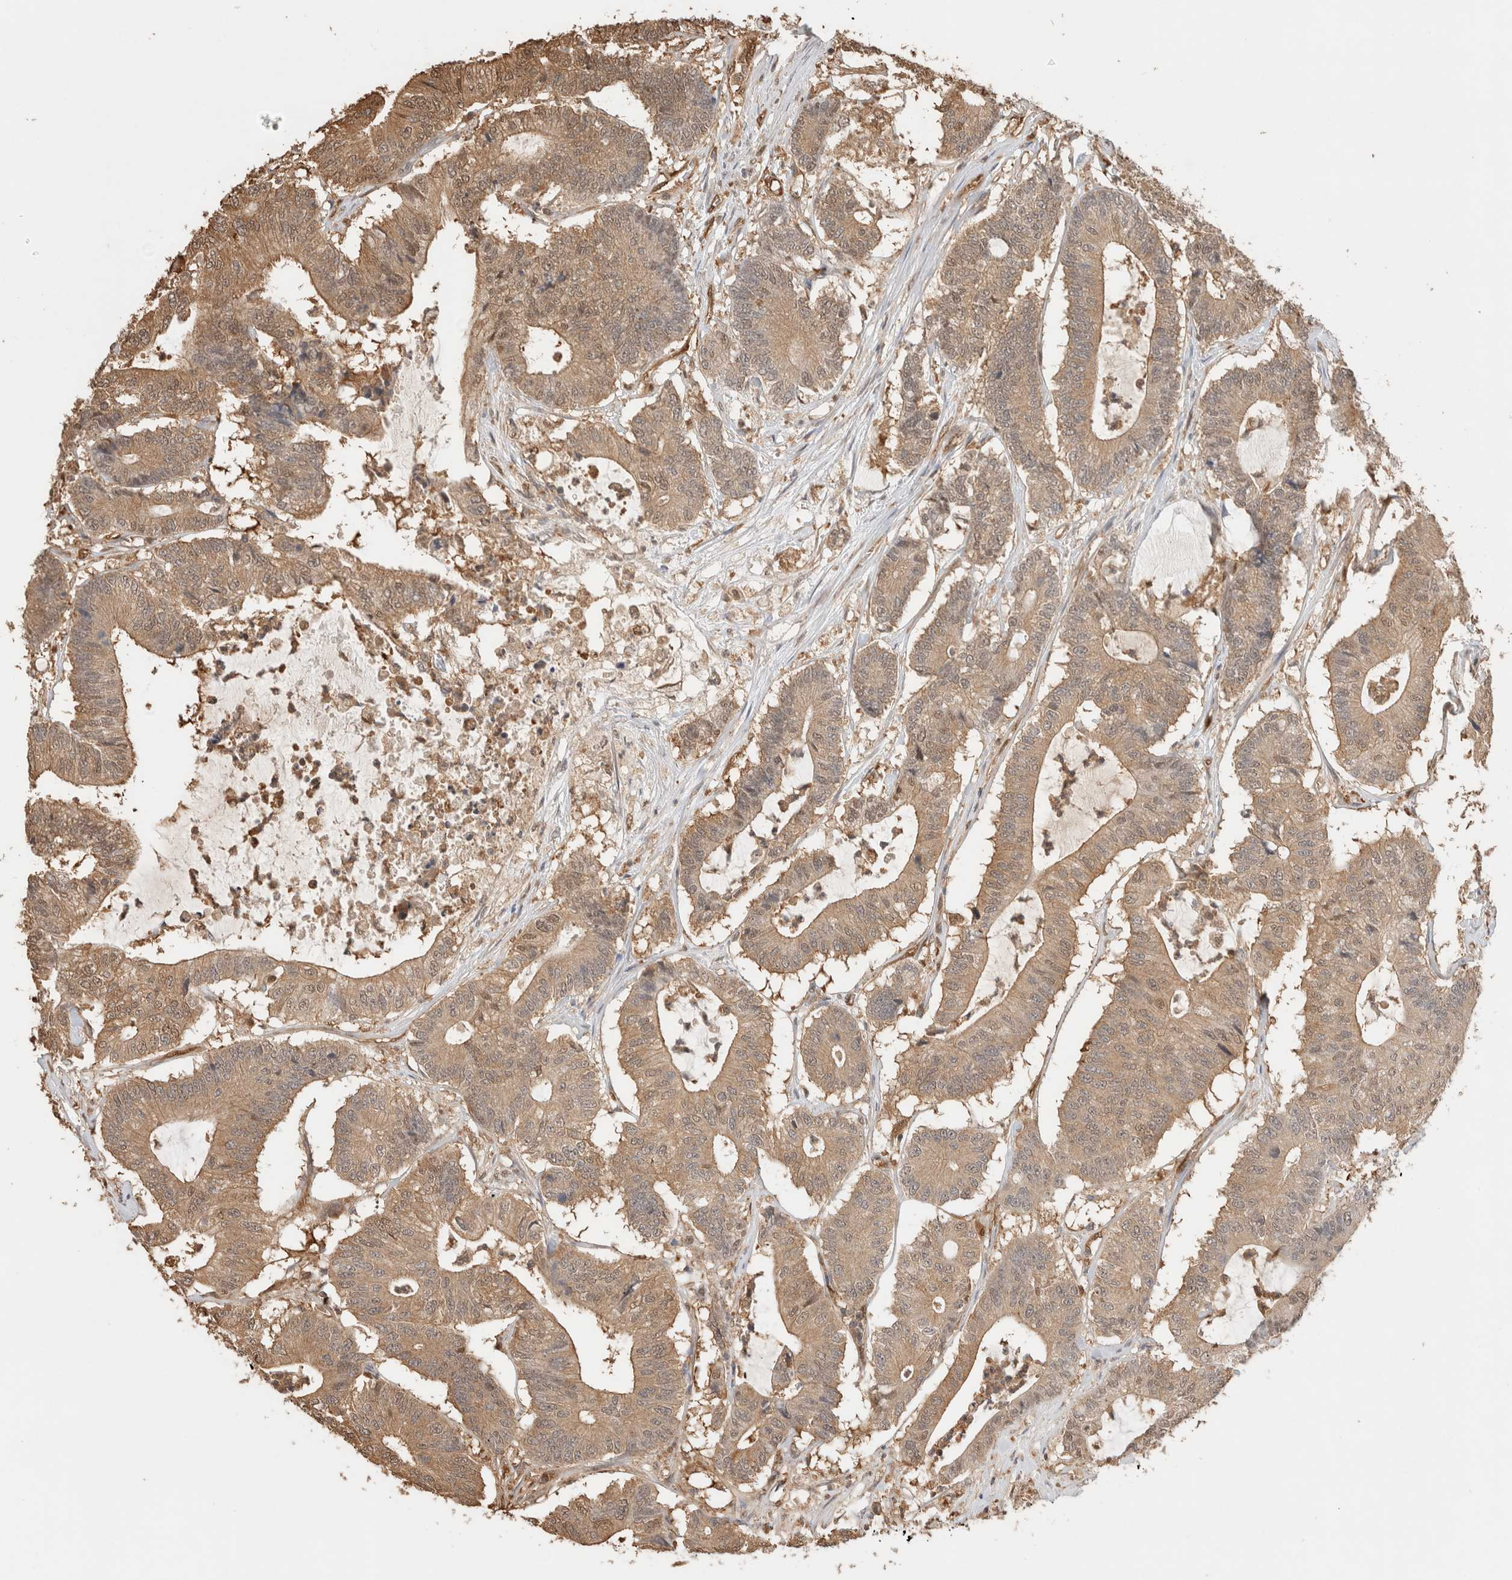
{"staining": {"intensity": "moderate", "quantity": ">75%", "location": "cytoplasmic/membranous,nuclear"}, "tissue": "colorectal cancer", "cell_type": "Tumor cells", "image_type": "cancer", "snomed": [{"axis": "morphology", "description": "Adenocarcinoma, NOS"}, {"axis": "topography", "description": "Colon"}], "caption": "A micrograph of human colorectal cancer stained for a protein reveals moderate cytoplasmic/membranous and nuclear brown staining in tumor cells.", "gene": "YWHAH", "patient": {"sex": "female", "age": 84}}